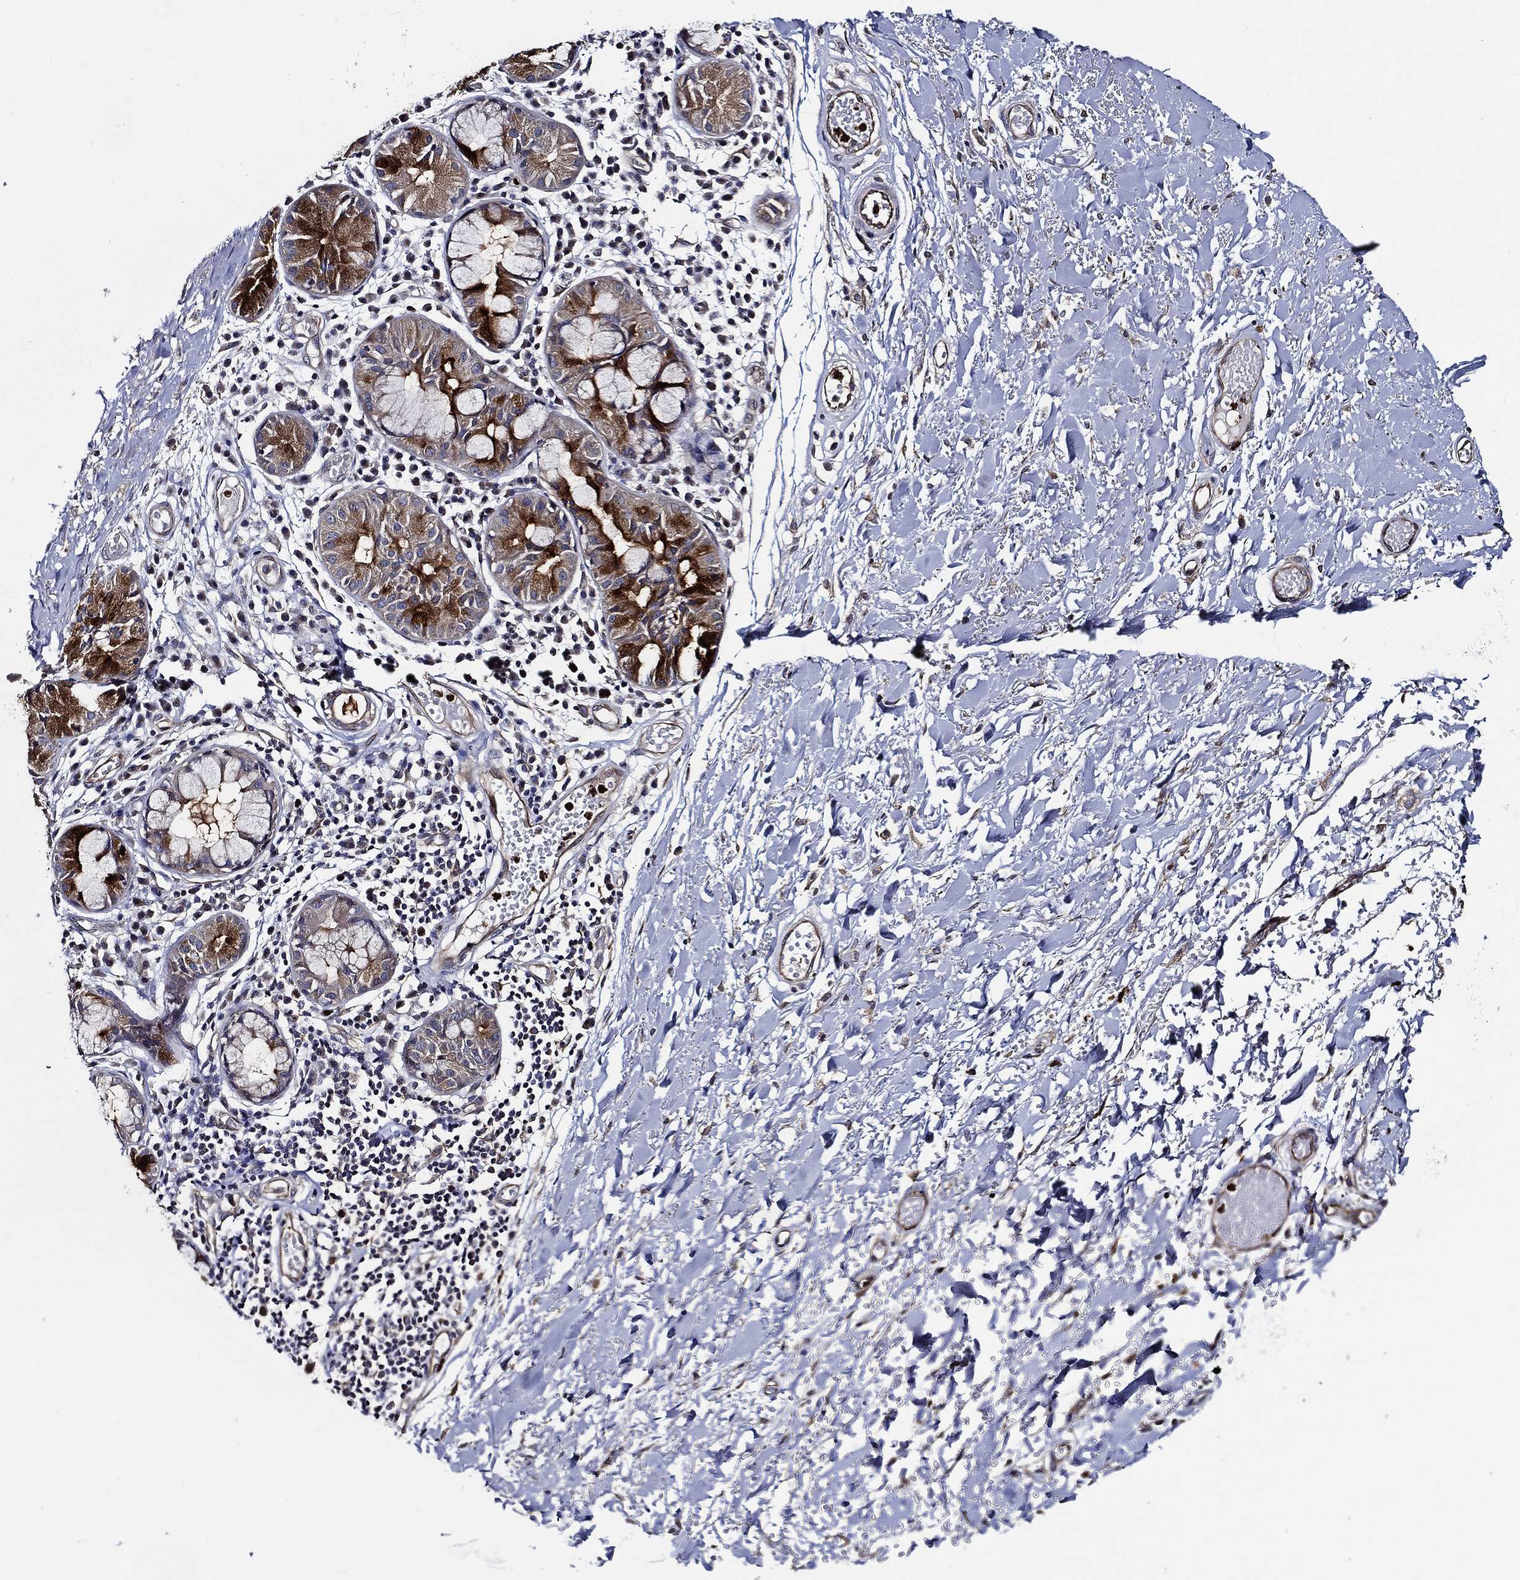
{"staining": {"intensity": "negative", "quantity": "none", "location": "none"}, "tissue": "adipose tissue", "cell_type": "Adipocytes", "image_type": "normal", "snomed": [{"axis": "morphology", "description": "Normal tissue, NOS"}, {"axis": "topography", "description": "Cartilage tissue"}], "caption": "Protein analysis of unremarkable adipose tissue demonstrates no significant expression in adipocytes.", "gene": "KIF20B", "patient": {"sex": "male", "age": 81}}